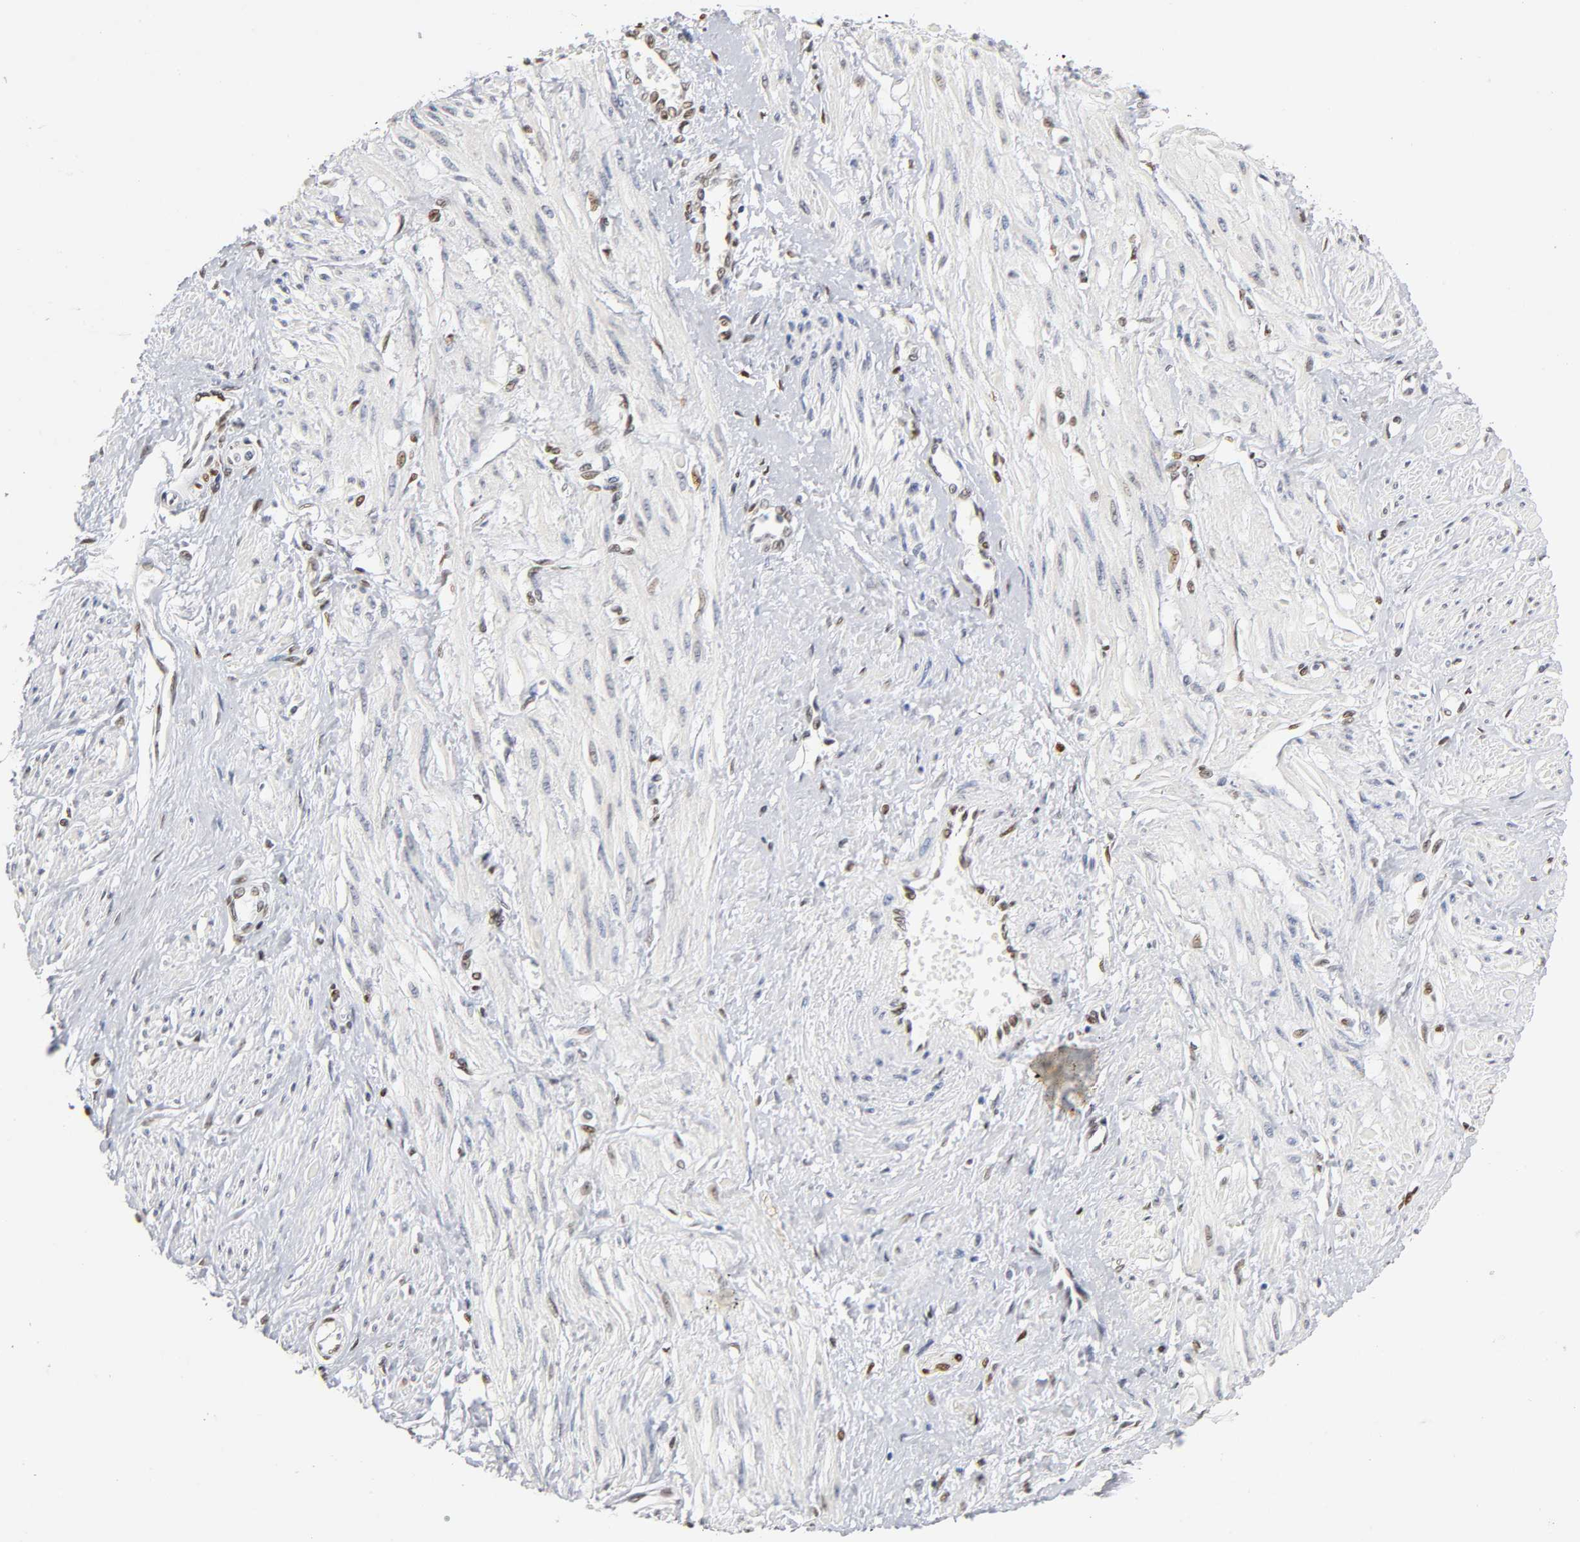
{"staining": {"intensity": "moderate", "quantity": "25%-75%", "location": "nuclear"}, "tissue": "smooth muscle", "cell_type": "Smooth muscle cells", "image_type": "normal", "snomed": [{"axis": "morphology", "description": "Normal tissue, NOS"}, {"axis": "topography", "description": "Smooth muscle"}, {"axis": "topography", "description": "Uterus"}], "caption": "Immunohistochemistry of benign human smooth muscle shows medium levels of moderate nuclear expression in approximately 25%-75% of smooth muscle cells.", "gene": "NR3C1", "patient": {"sex": "female", "age": 39}}